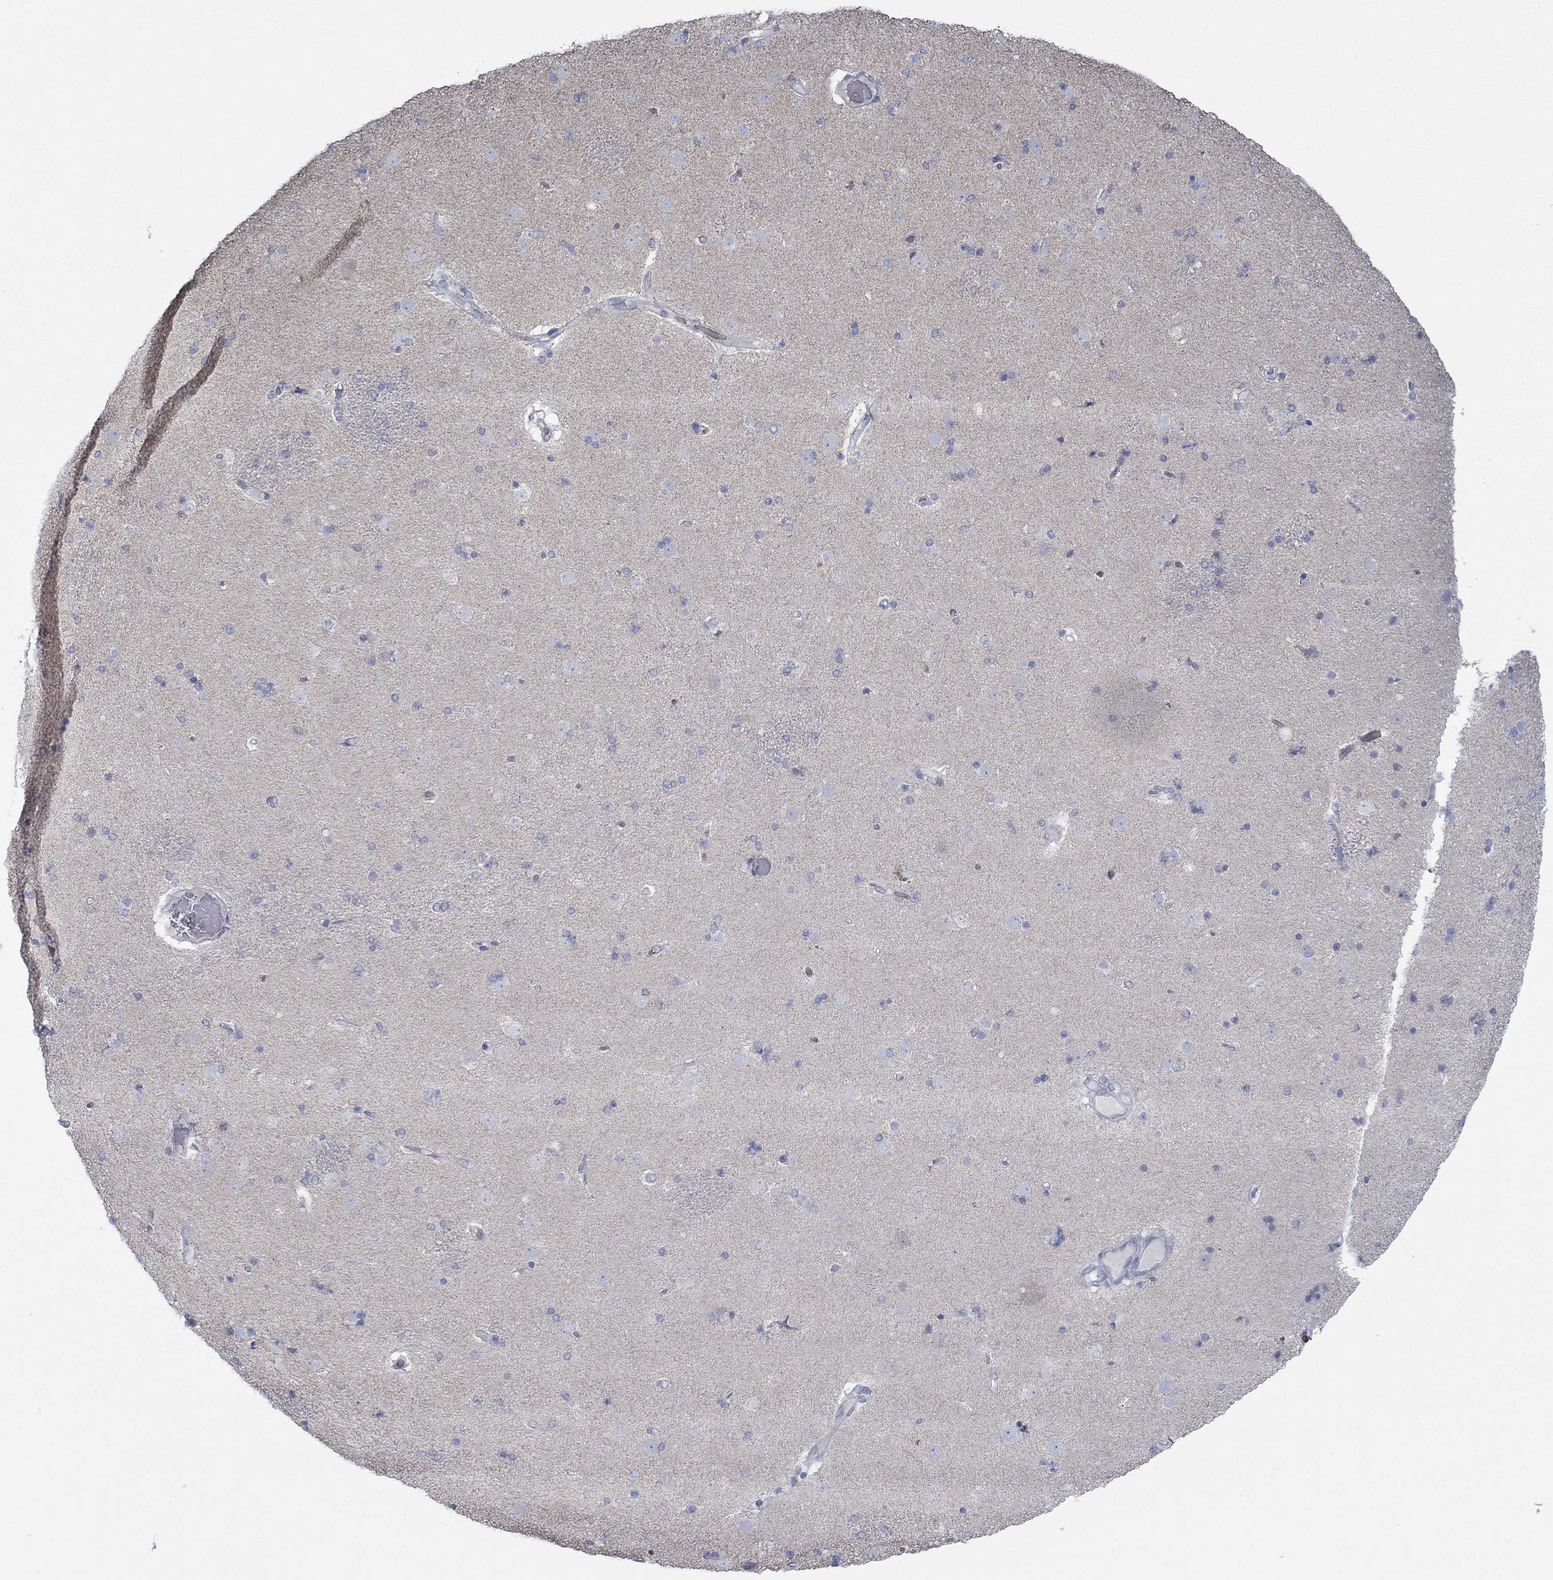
{"staining": {"intensity": "negative", "quantity": "none", "location": "none"}, "tissue": "caudate", "cell_type": "Glial cells", "image_type": "normal", "snomed": [{"axis": "morphology", "description": "Normal tissue, NOS"}, {"axis": "topography", "description": "Lateral ventricle wall"}], "caption": "Immunohistochemistry of unremarkable caudate exhibits no expression in glial cells. The staining is performed using DAB brown chromogen with nuclei counter-stained in using hematoxylin.", "gene": "GLOD5", "patient": {"sex": "female", "age": 71}}